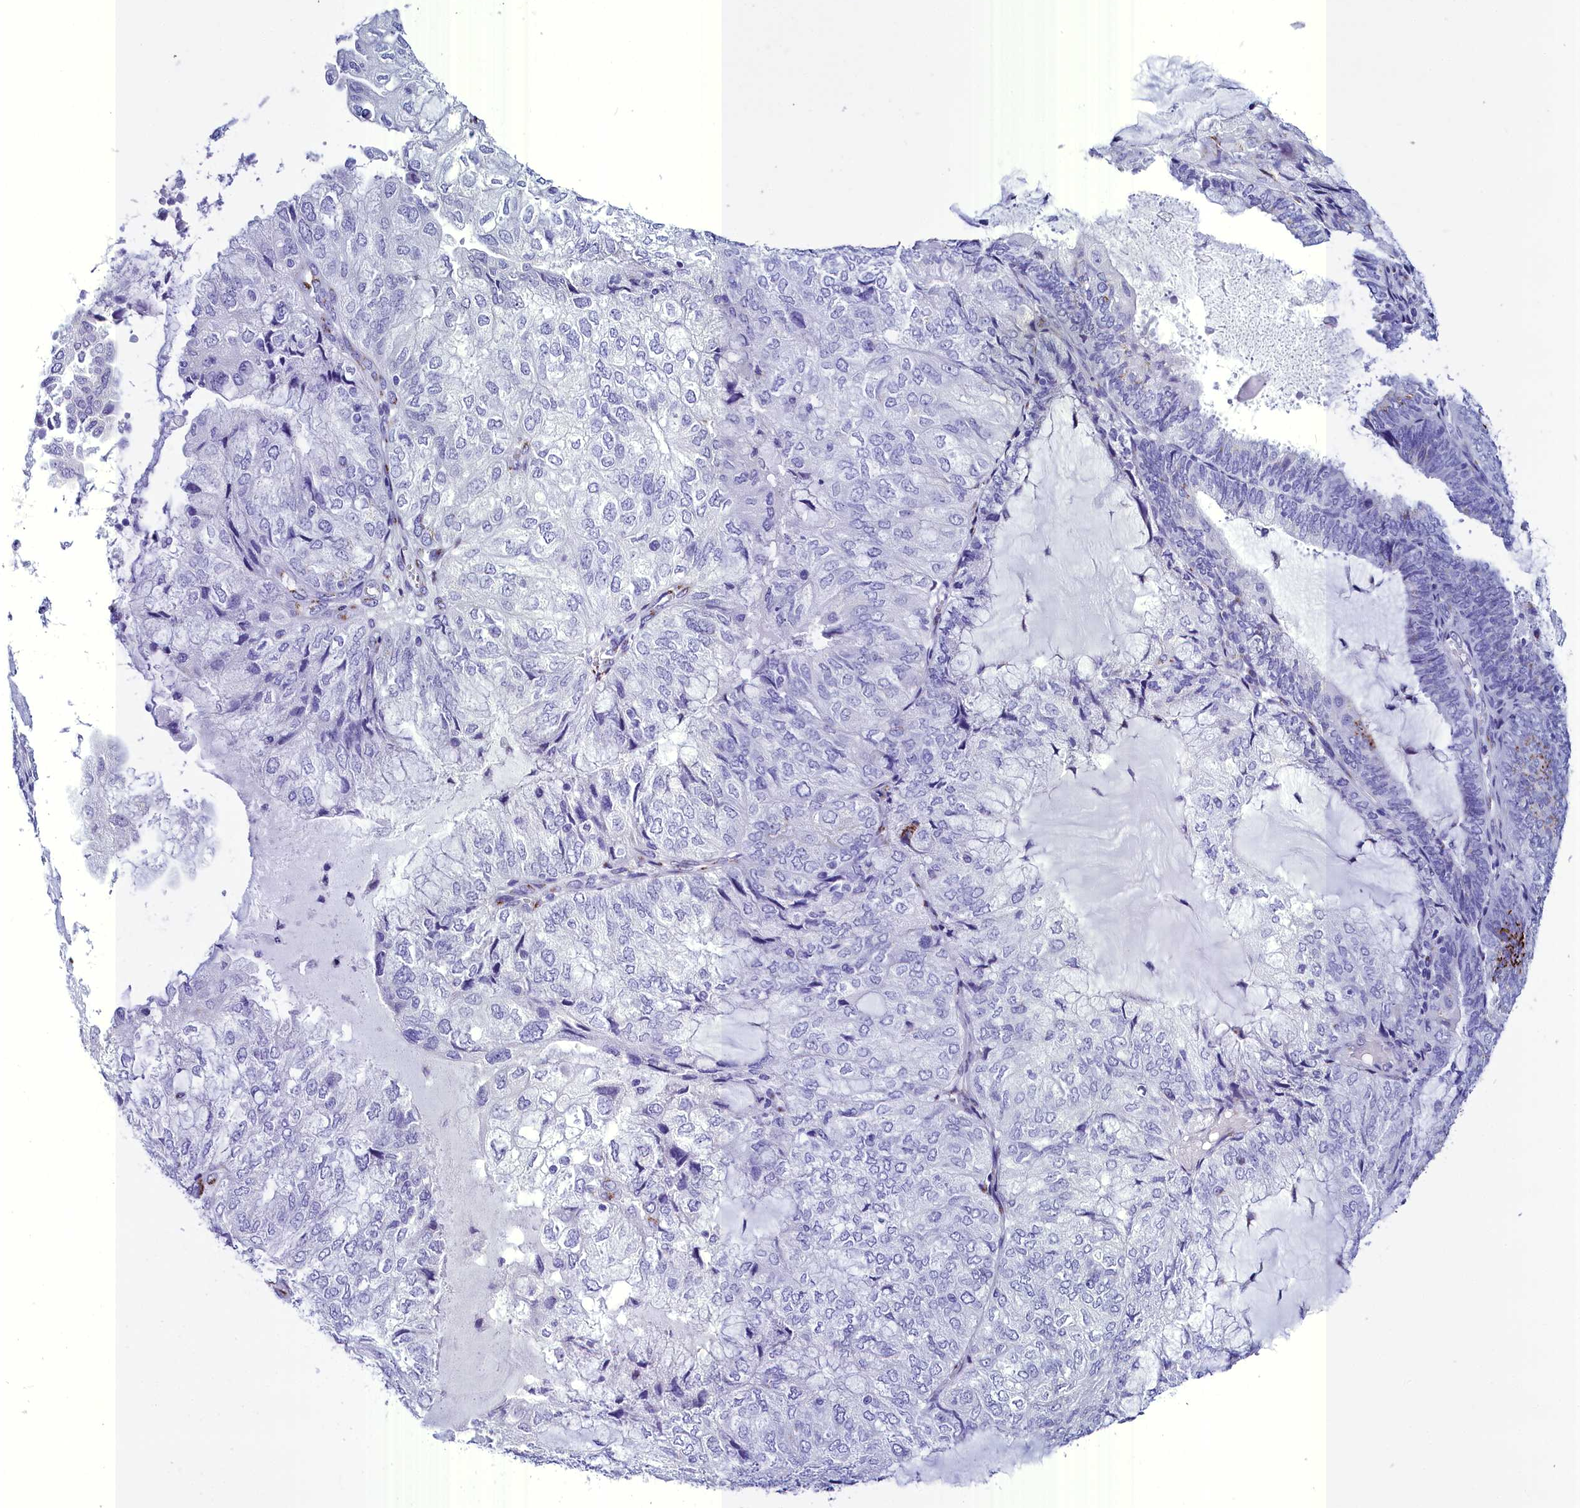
{"staining": {"intensity": "moderate", "quantity": "<25%", "location": "cytoplasmic/membranous"}, "tissue": "endometrial cancer", "cell_type": "Tumor cells", "image_type": "cancer", "snomed": [{"axis": "morphology", "description": "Adenocarcinoma, NOS"}, {"axis": "topography", "description": "Endometrium"}], "caption": "This is an image of IHC staining of endometrial adenocarcinoma, which shows moderate positivity in the cytoplasmic/membranous of tumor cells.", "gene": "AP3B2", "patient": {"sex": "female", "age": 81}}